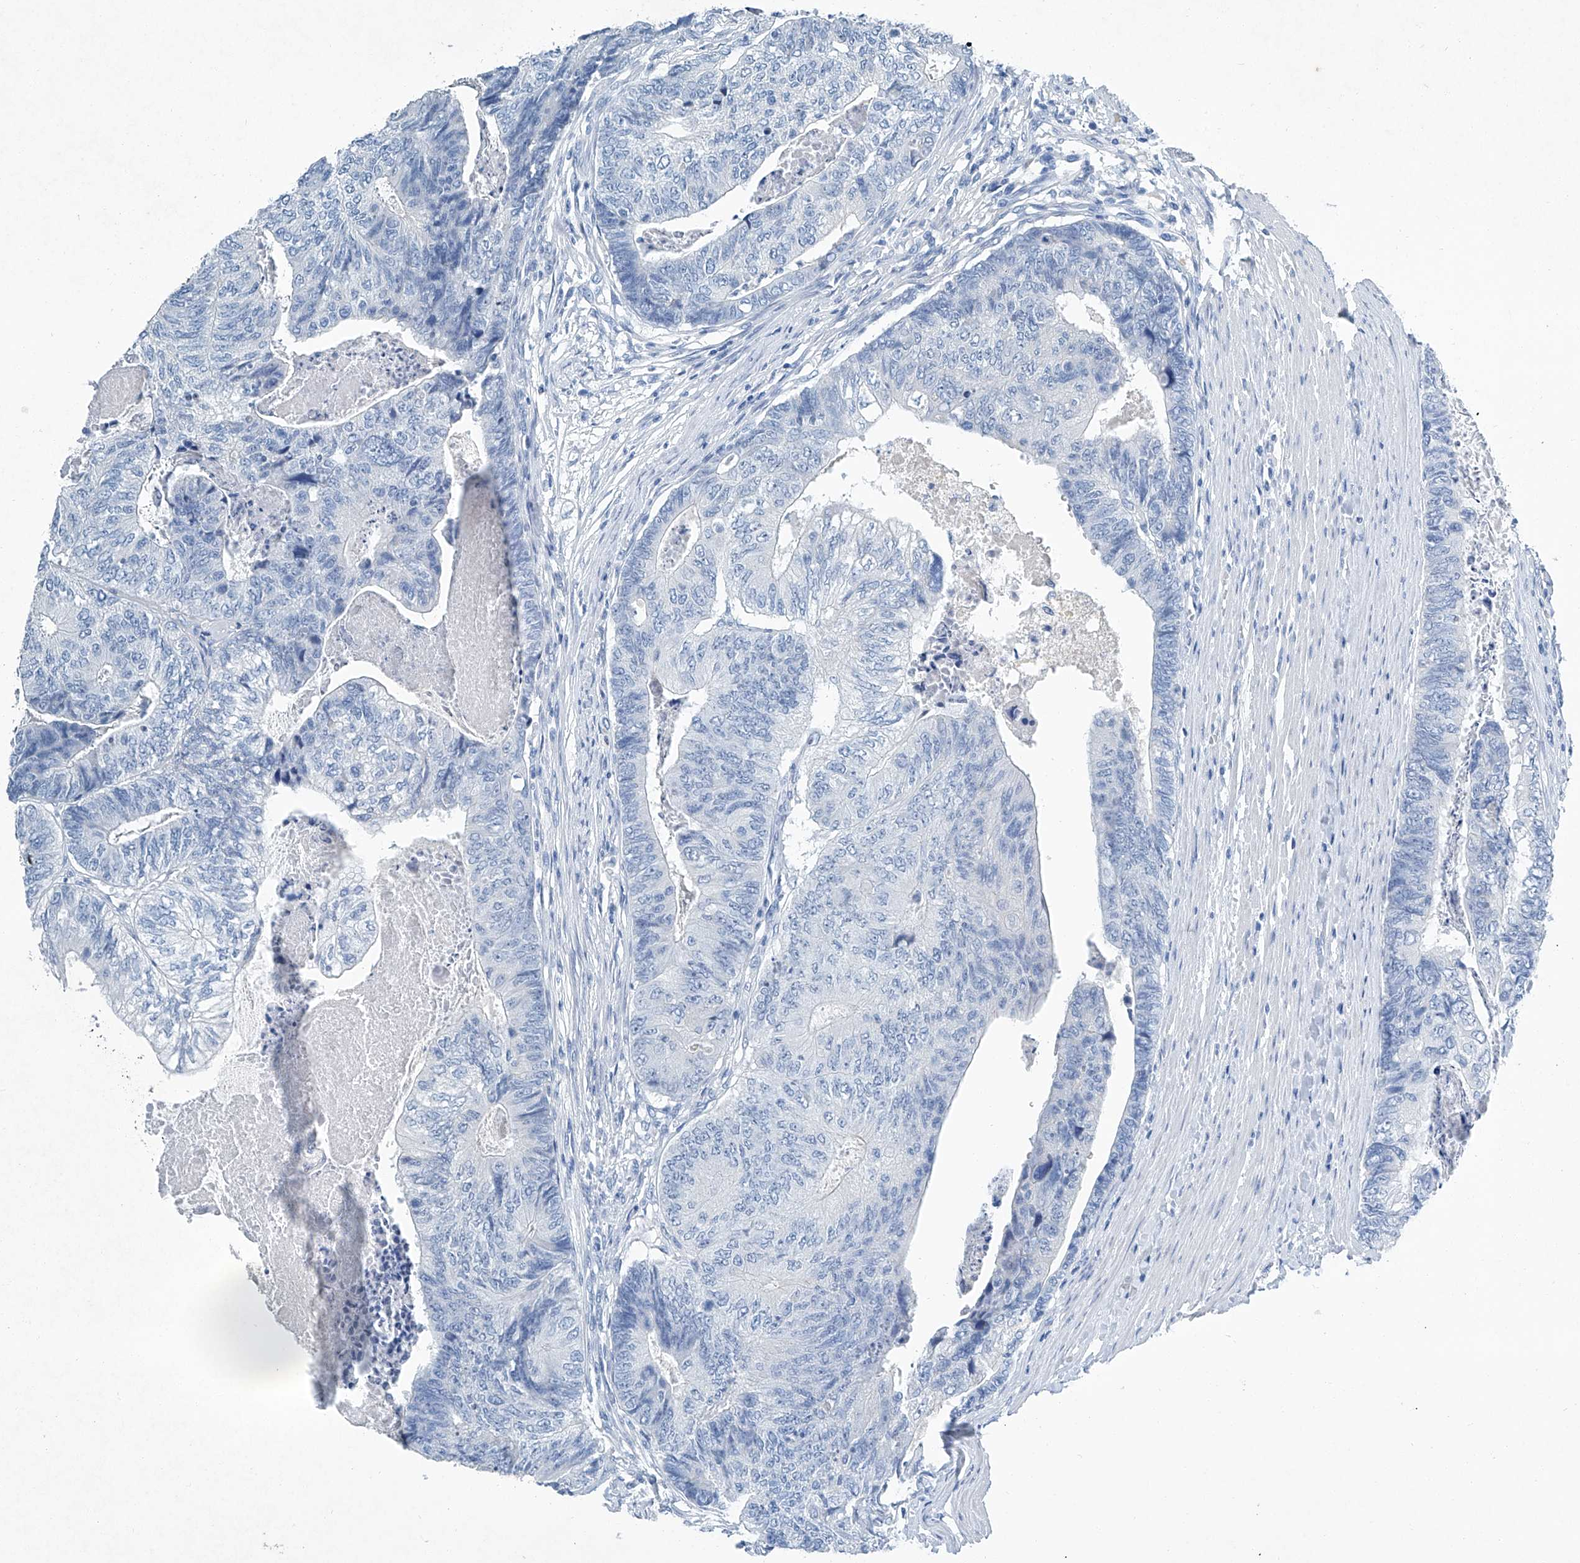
{"staining": {"intensity": "negative", "quantity": "none", "location": "none"}, "tissue": "colorectal cancer", "cell_type": "Tumor cells", "image_type": "cancer", "snomed": [{"axis": "morphology", "description": "Adenocarcinoma, NOS"}, {"axis": "topography", "description": "Colon"}], "caption": "This is a micrograph of immunohistochemistry staining of colorectal cancer (adenocarcinoma), which shows no expression in tumor cells. The staining is performed using DAB brown chromogen with nuclei counter-stained in using hematoxylin.", "gene": "CYP2A7", "patient": {"sex": "female", "age": 67}}